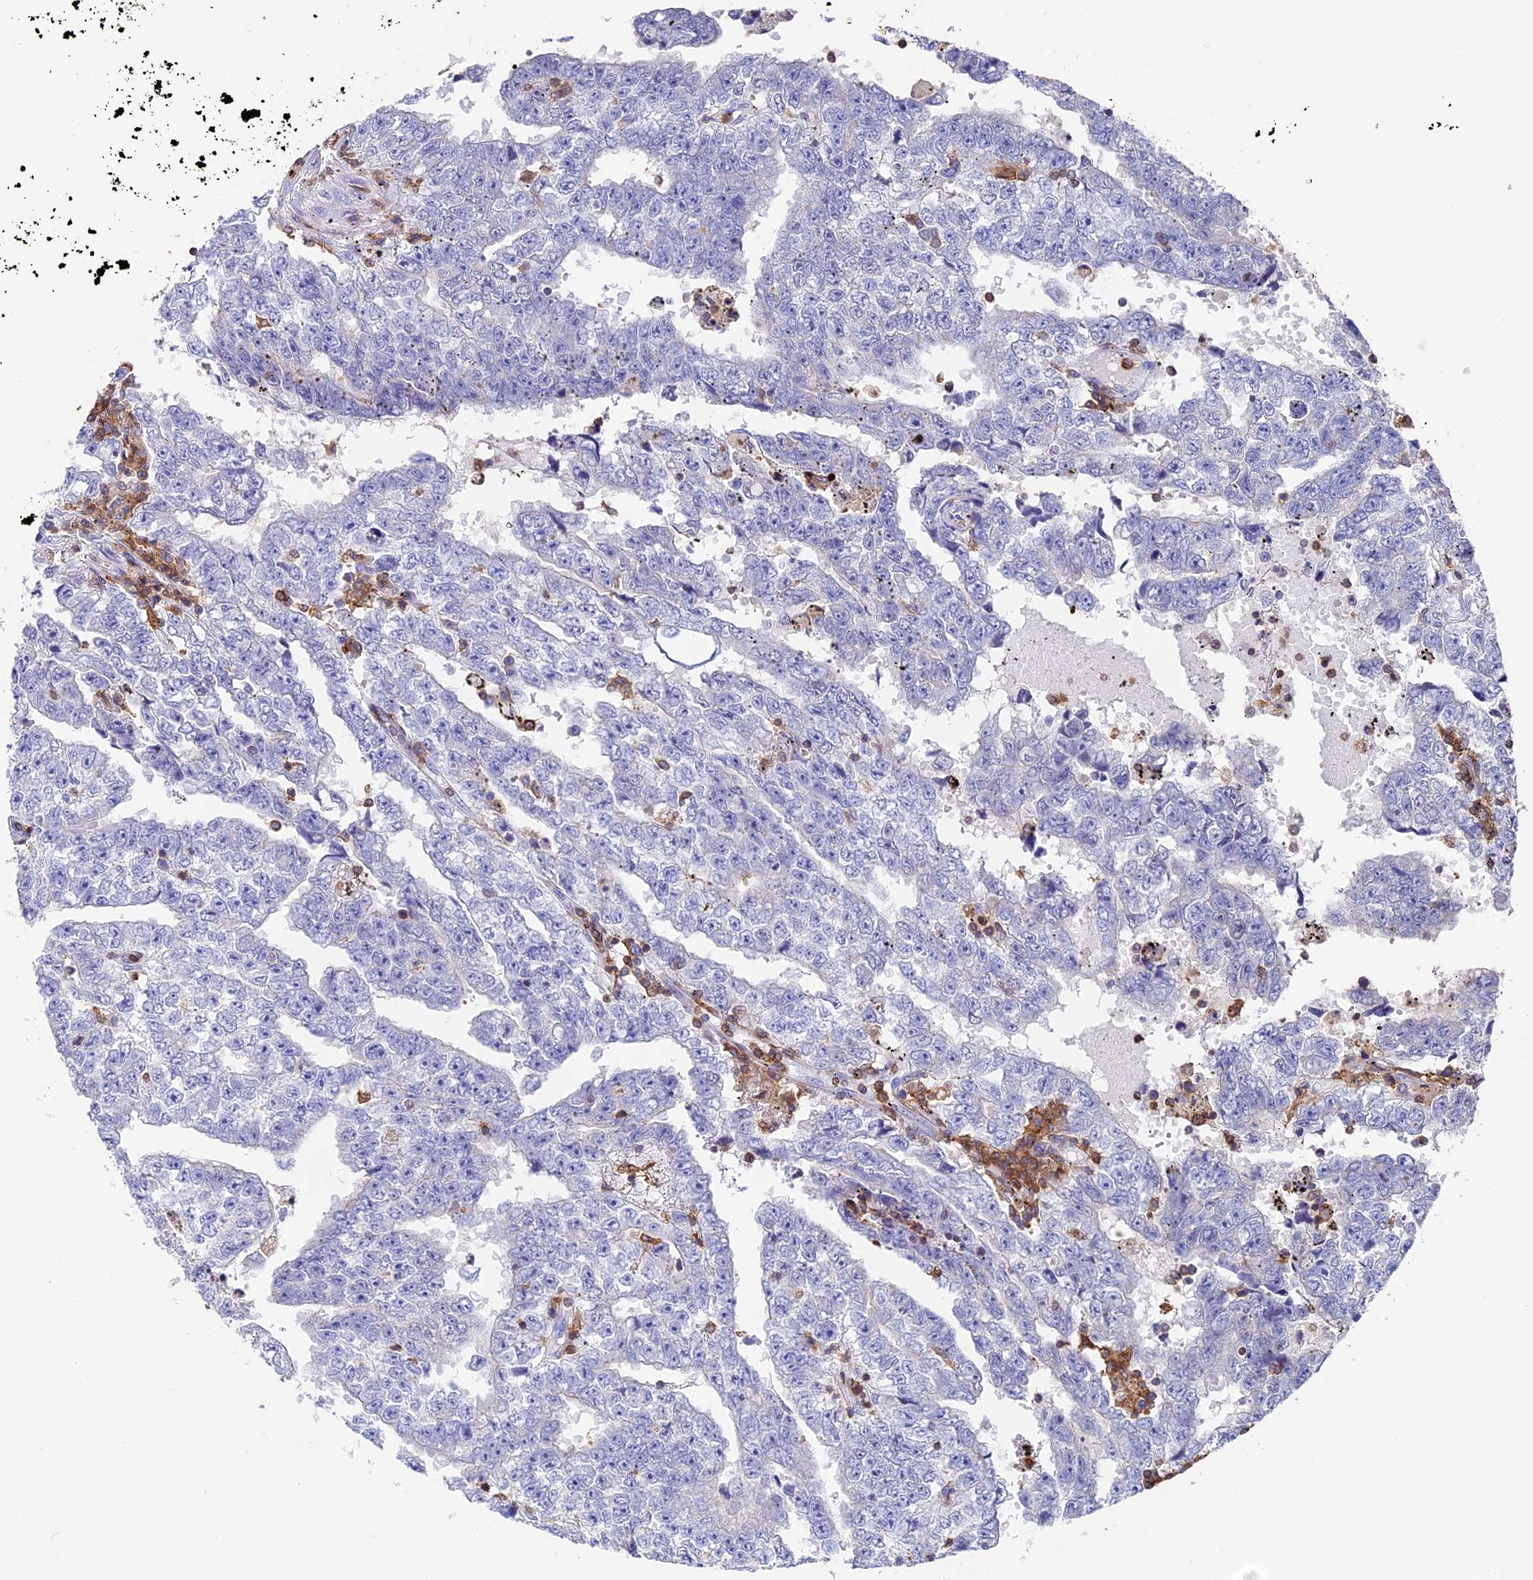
{"staining": {"intensity": "negative", "quantity": "none", "location": "none"}, "tissue": "testis cancer", "cell_type": "Tumor cells", "image_type": "cancer", "snomed": [{"axis": "morphology", "description": "Carcinoma, Embryonal, NOS"}, {"axis": "topography", "description": "Testis"}], "caption": "Tumor cells are negative for protein expression in human embryonal carcinoma (testis).", "gene": "ADAT1", "patient": {"sex": "male", "age": 25}}